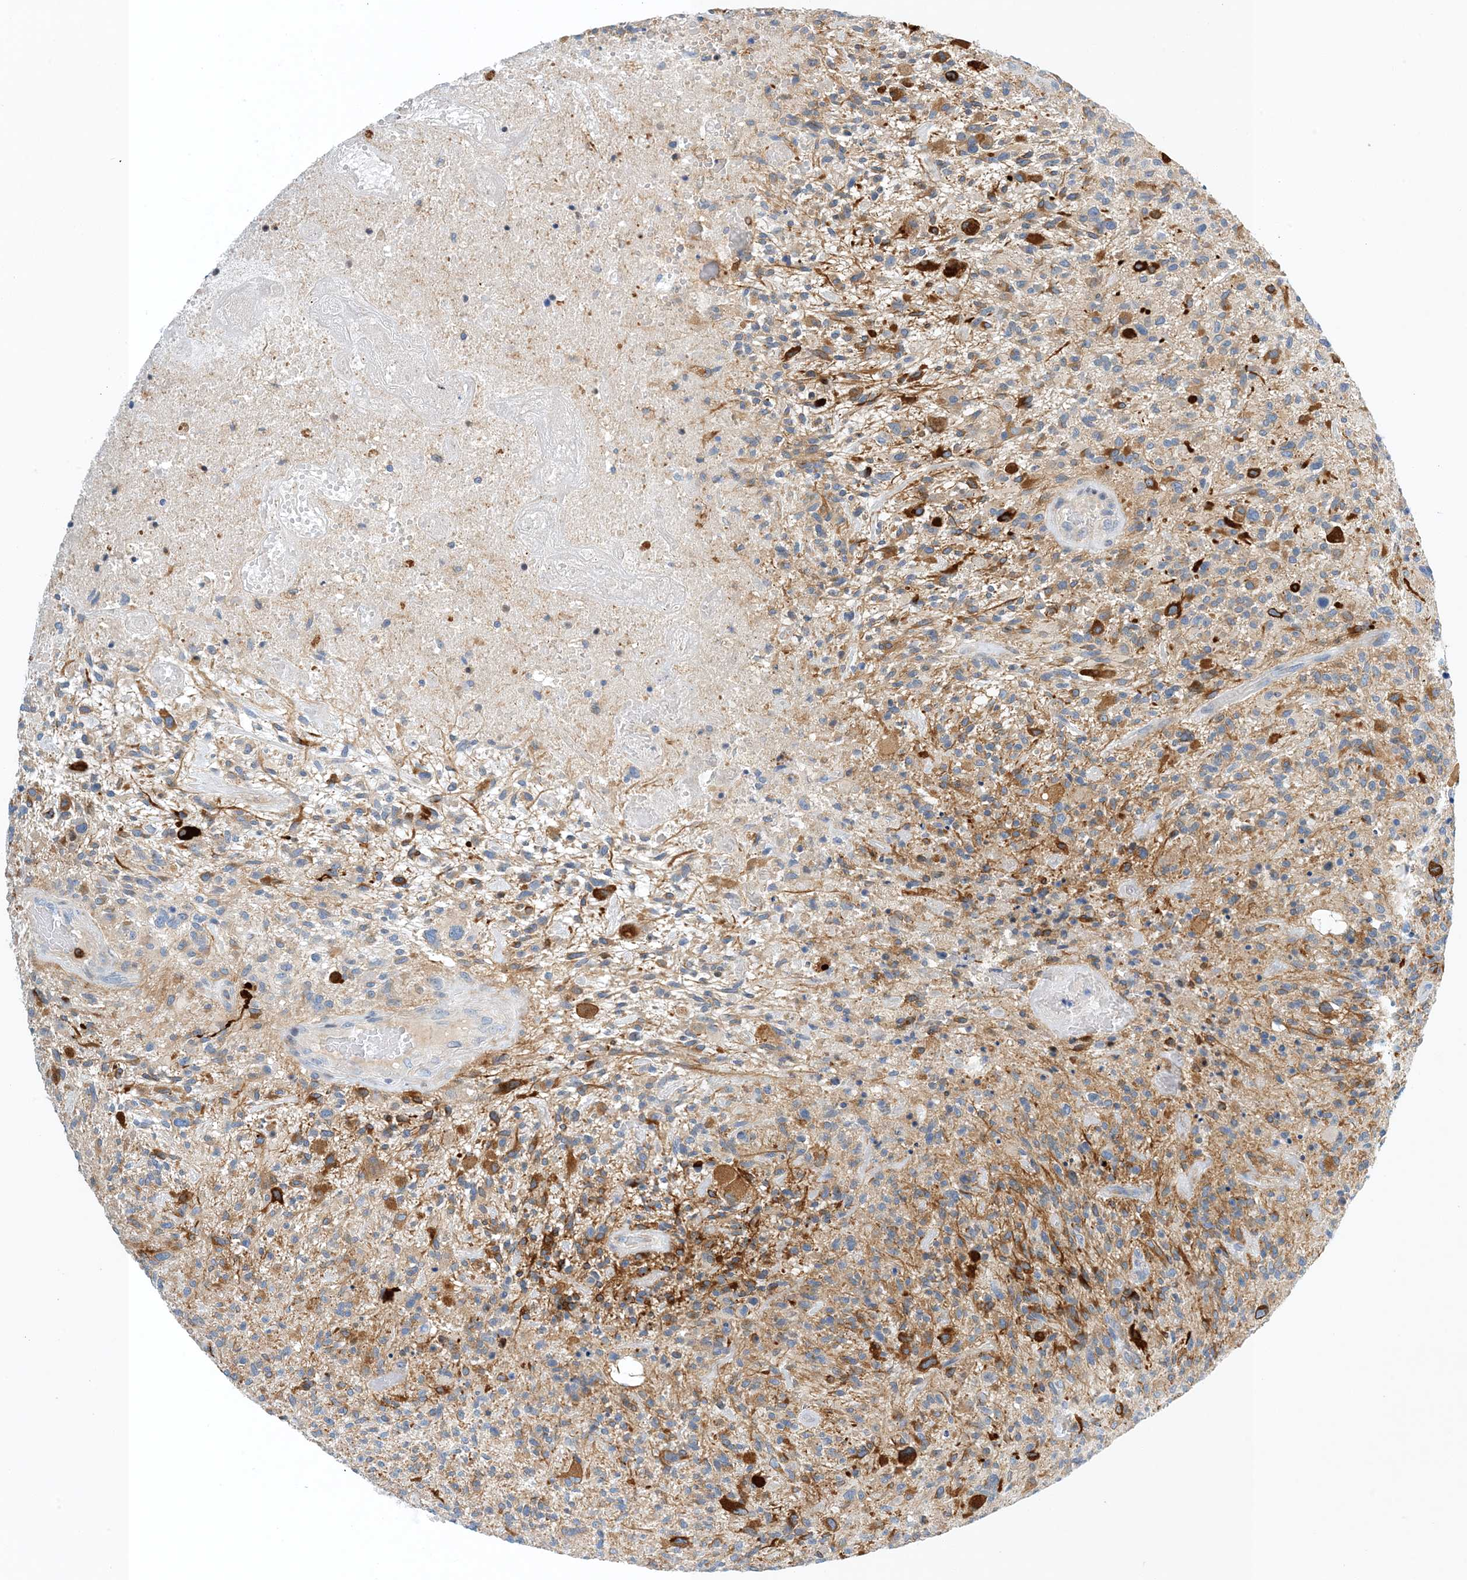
{"staining": {"intensity": "negative", "quantity": "none", "location": "none"}, "tissue": "glioma", "cell_type": "Tumor cells", "image_type": "cancer", "snomed": [{"axis": "morphology", "description": "Glioma, malignant, High grade"}, {"axis": "topography", "description": "Brain"}], "caption": "Tumor cells are negative for brown protein staining in glioma.", "gene": "PCDHA2", "patient": {"sex": "male", "age": 47}}